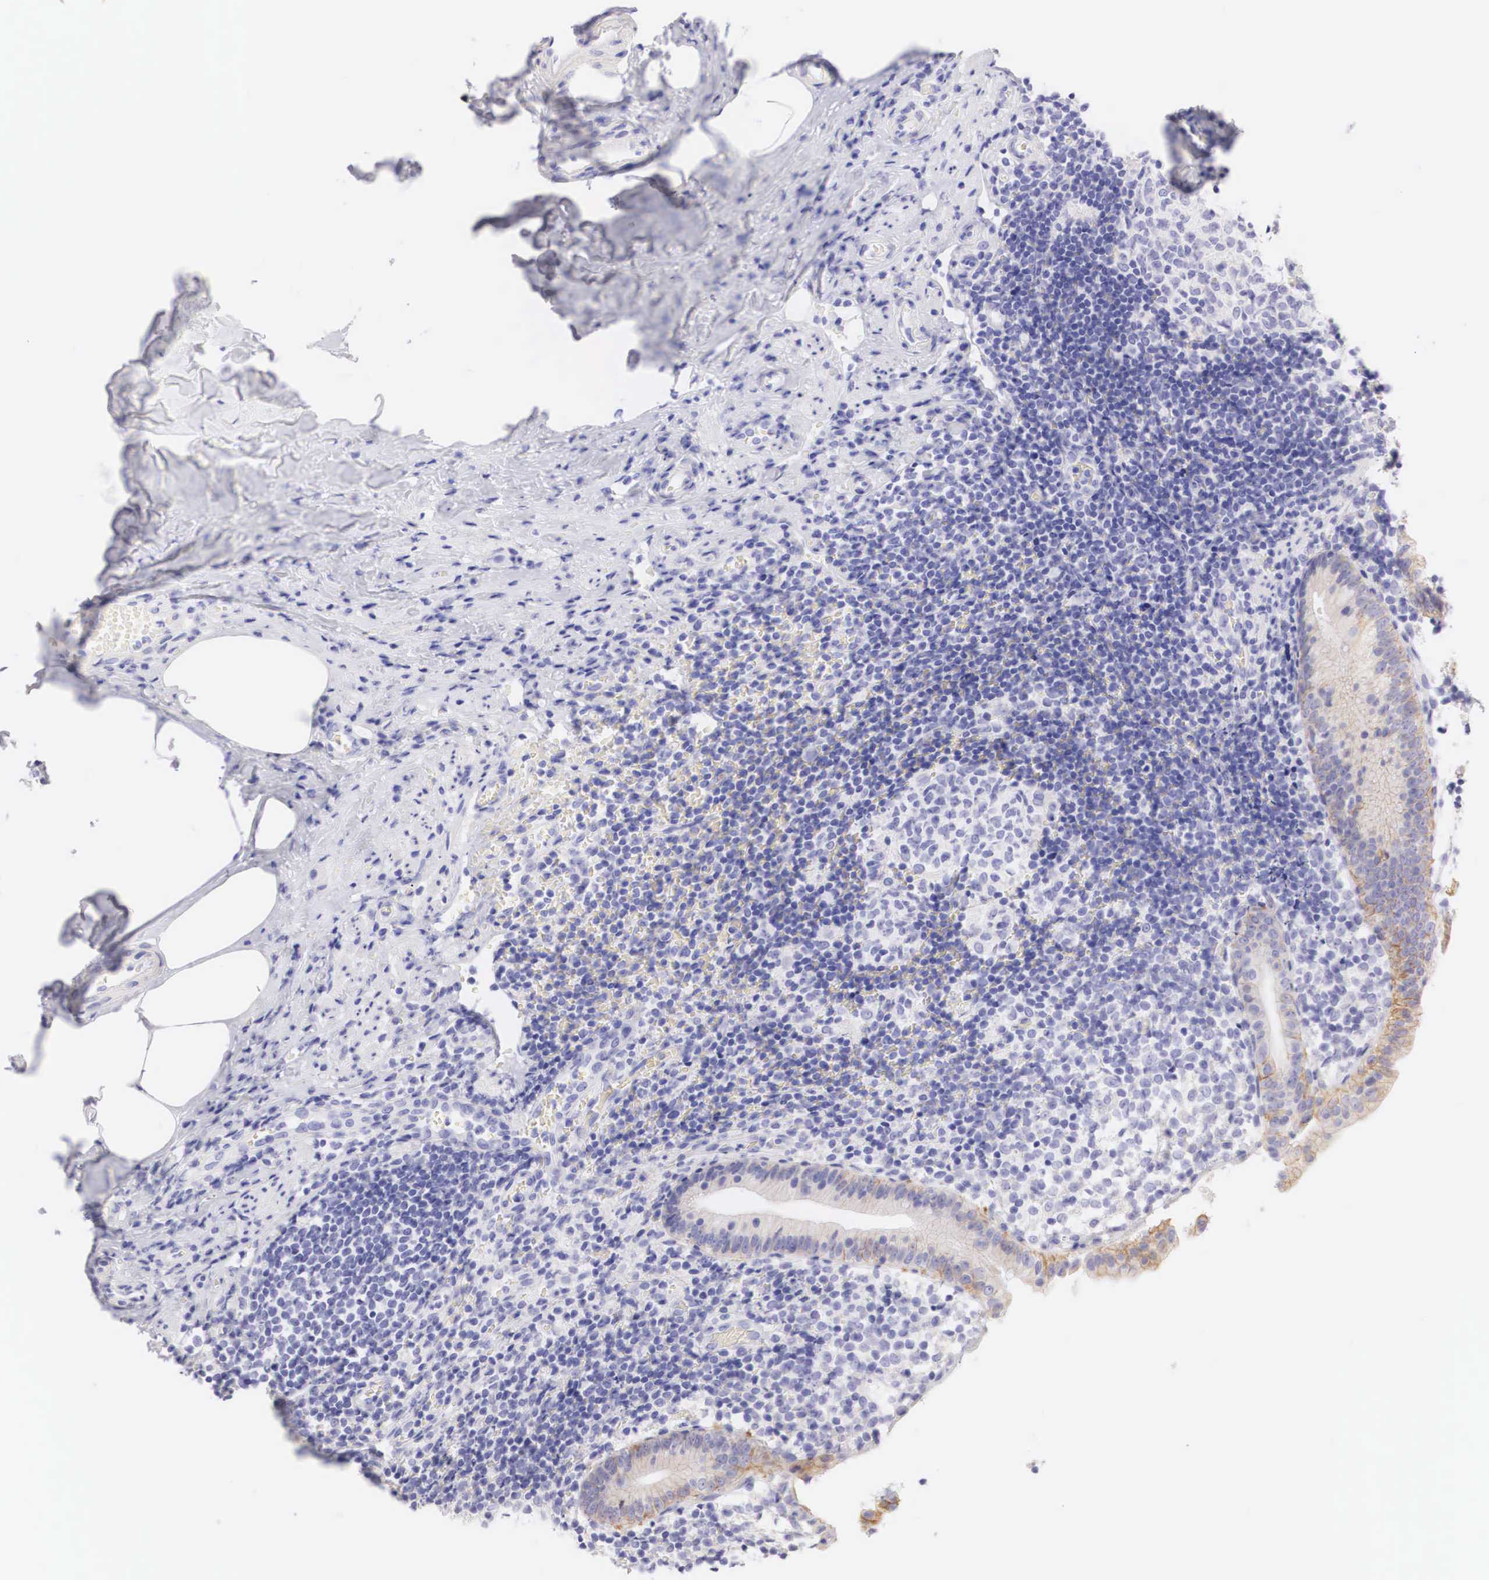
{"staining": {"intensity": "weak", "quantity": "<25%", "location": "cytoplasmic/membranous"}, "tissue": "appendix", "cell_type": "Glandular cells", "image_type": "normal", "snomed": [{"axis": "morphology", "description": "Normal tissue, NOS"}, {"axis": "topography", "description": "Appendix"}], "caption": "Immunohistochemistry histopathology image of unremarkable appendix stained for a protein (brown), which demonstrates no staining in glandular cells.", "gene": "ERBB2", "patient": {"sex": "male", "age": 25}}